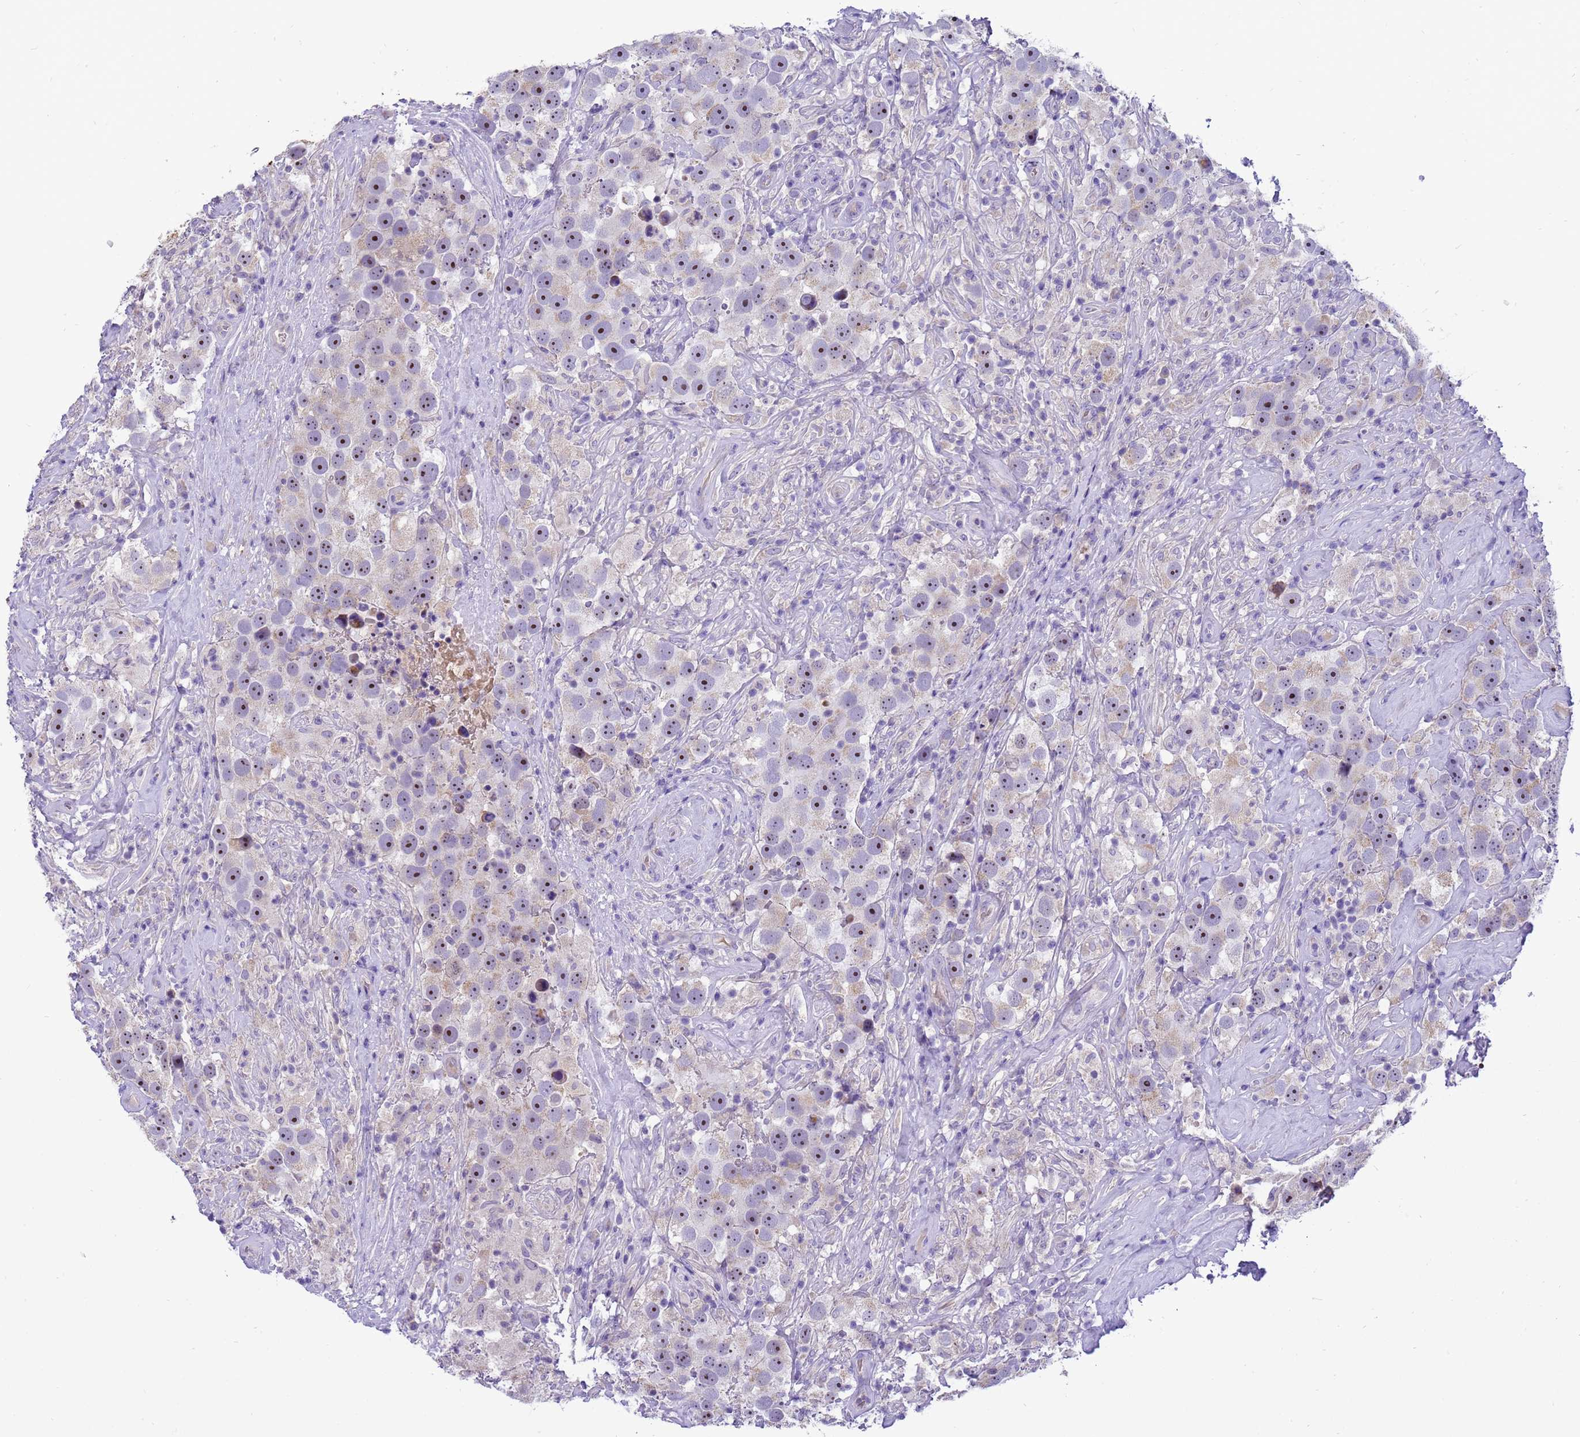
{"staining": {"intensity": "moderate", "quantity": "25%-75%", "location": "nuclear"}, "tissue": "testis cancer", "cell_type": "Tumor cells", "image_type": "cancer", "snomed": [{"axis": "morphology", "description": "Seminoma, NOS"}, {"axis": "topography", "description": "Testis"}], "caption": "The immunohistochemical stain shows moderate nuclear expression in tumor cells of testis cancer tissue.", "gene": "PIEZO2", "patient": {"sex": "male", "age": 49}}